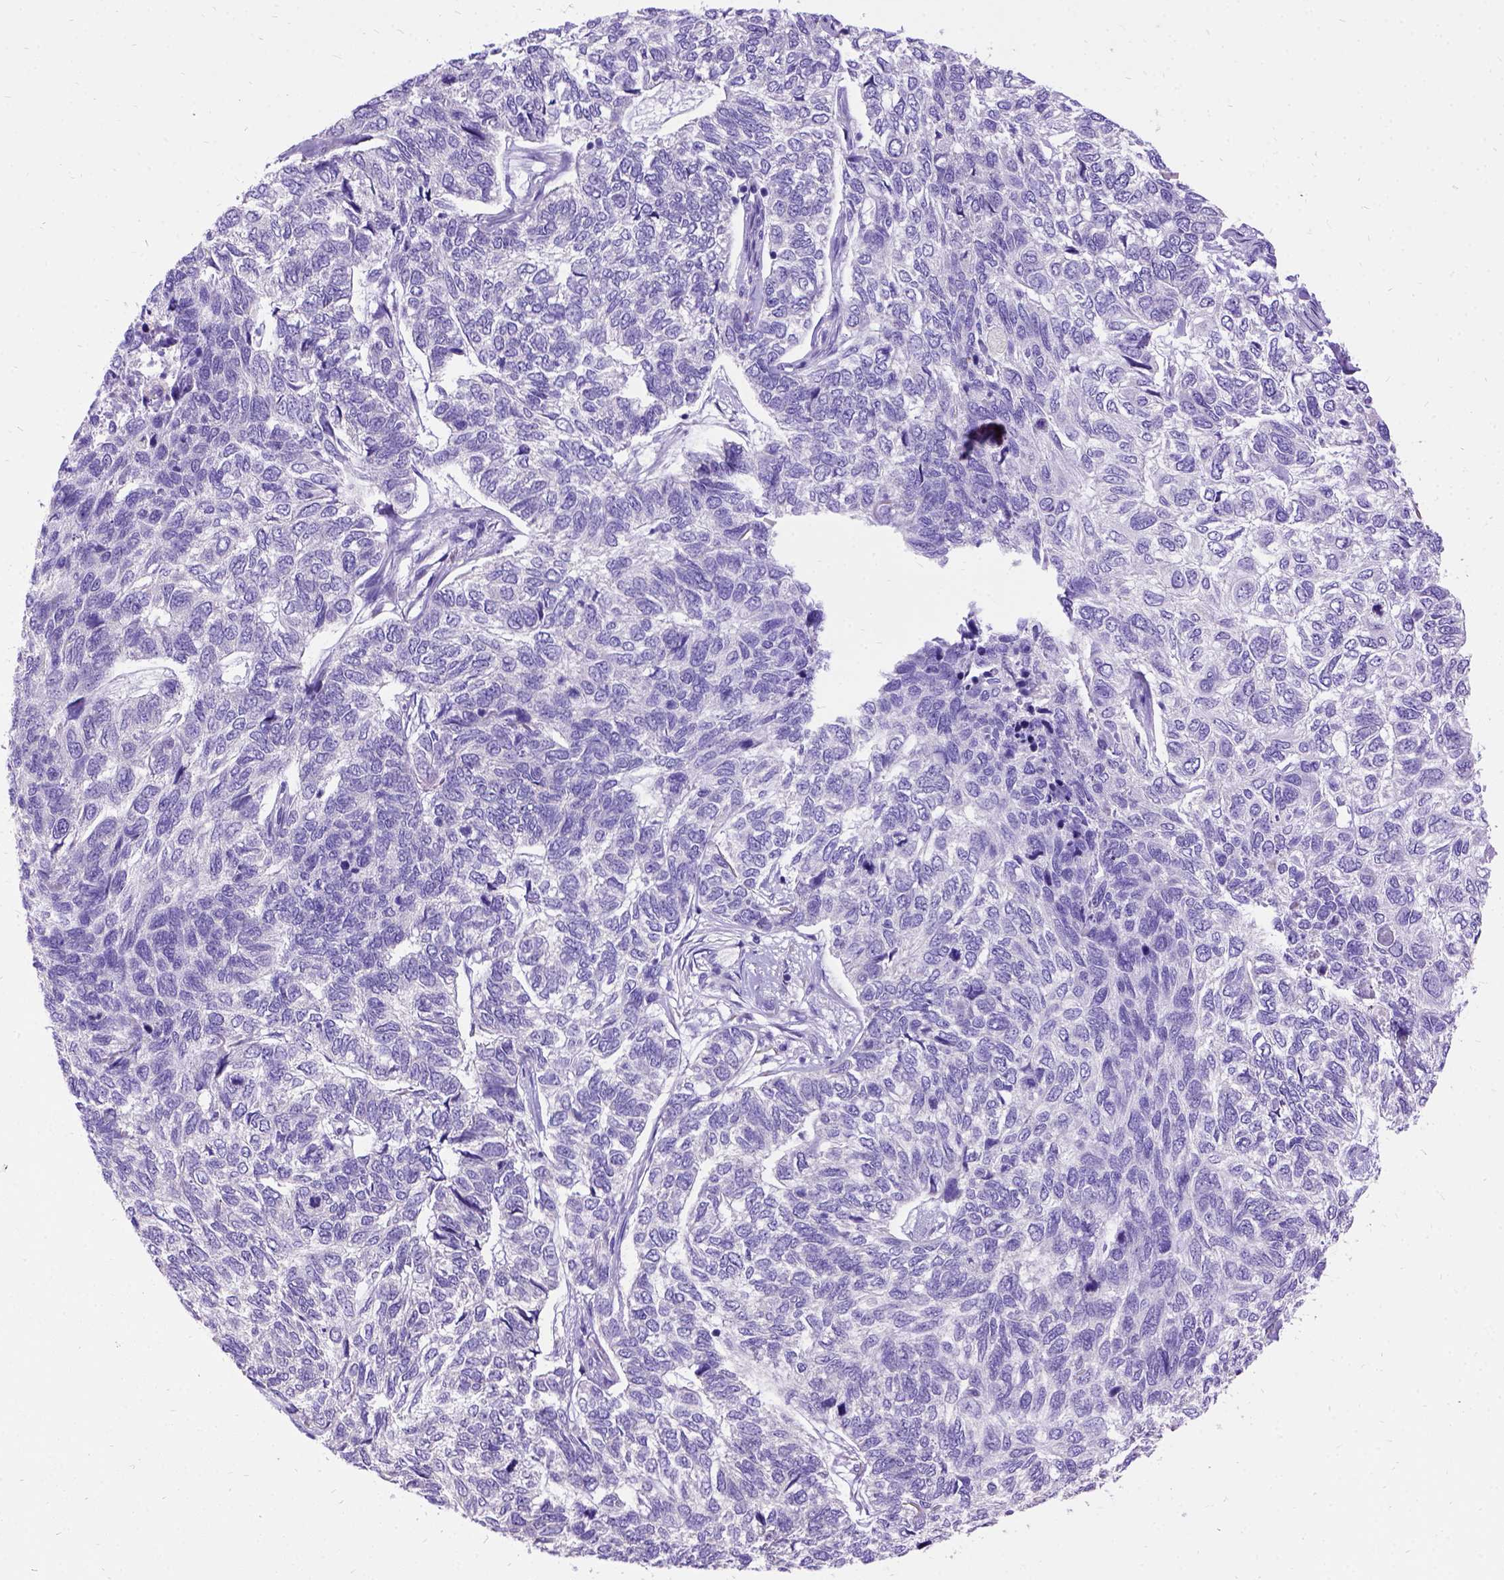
{"staining": {"intensity": "negative", "quantity": "none", "location": "none"}, "tissue": "skin cancer", "cell_type": "Tumor cells", "image_type": "cancer", "snomed": [{"axis": "morphology", "description": "Basal cell carcinoma"}, {"axis": "topography", "description": "Skin"}], "caption": "IHC histopathology image of human skin cancer stained for a protein (brown), which reveals no positivity in tumor cells.", "gene": "CFAP54", "patient": {"sex": "female", "age": 65}}